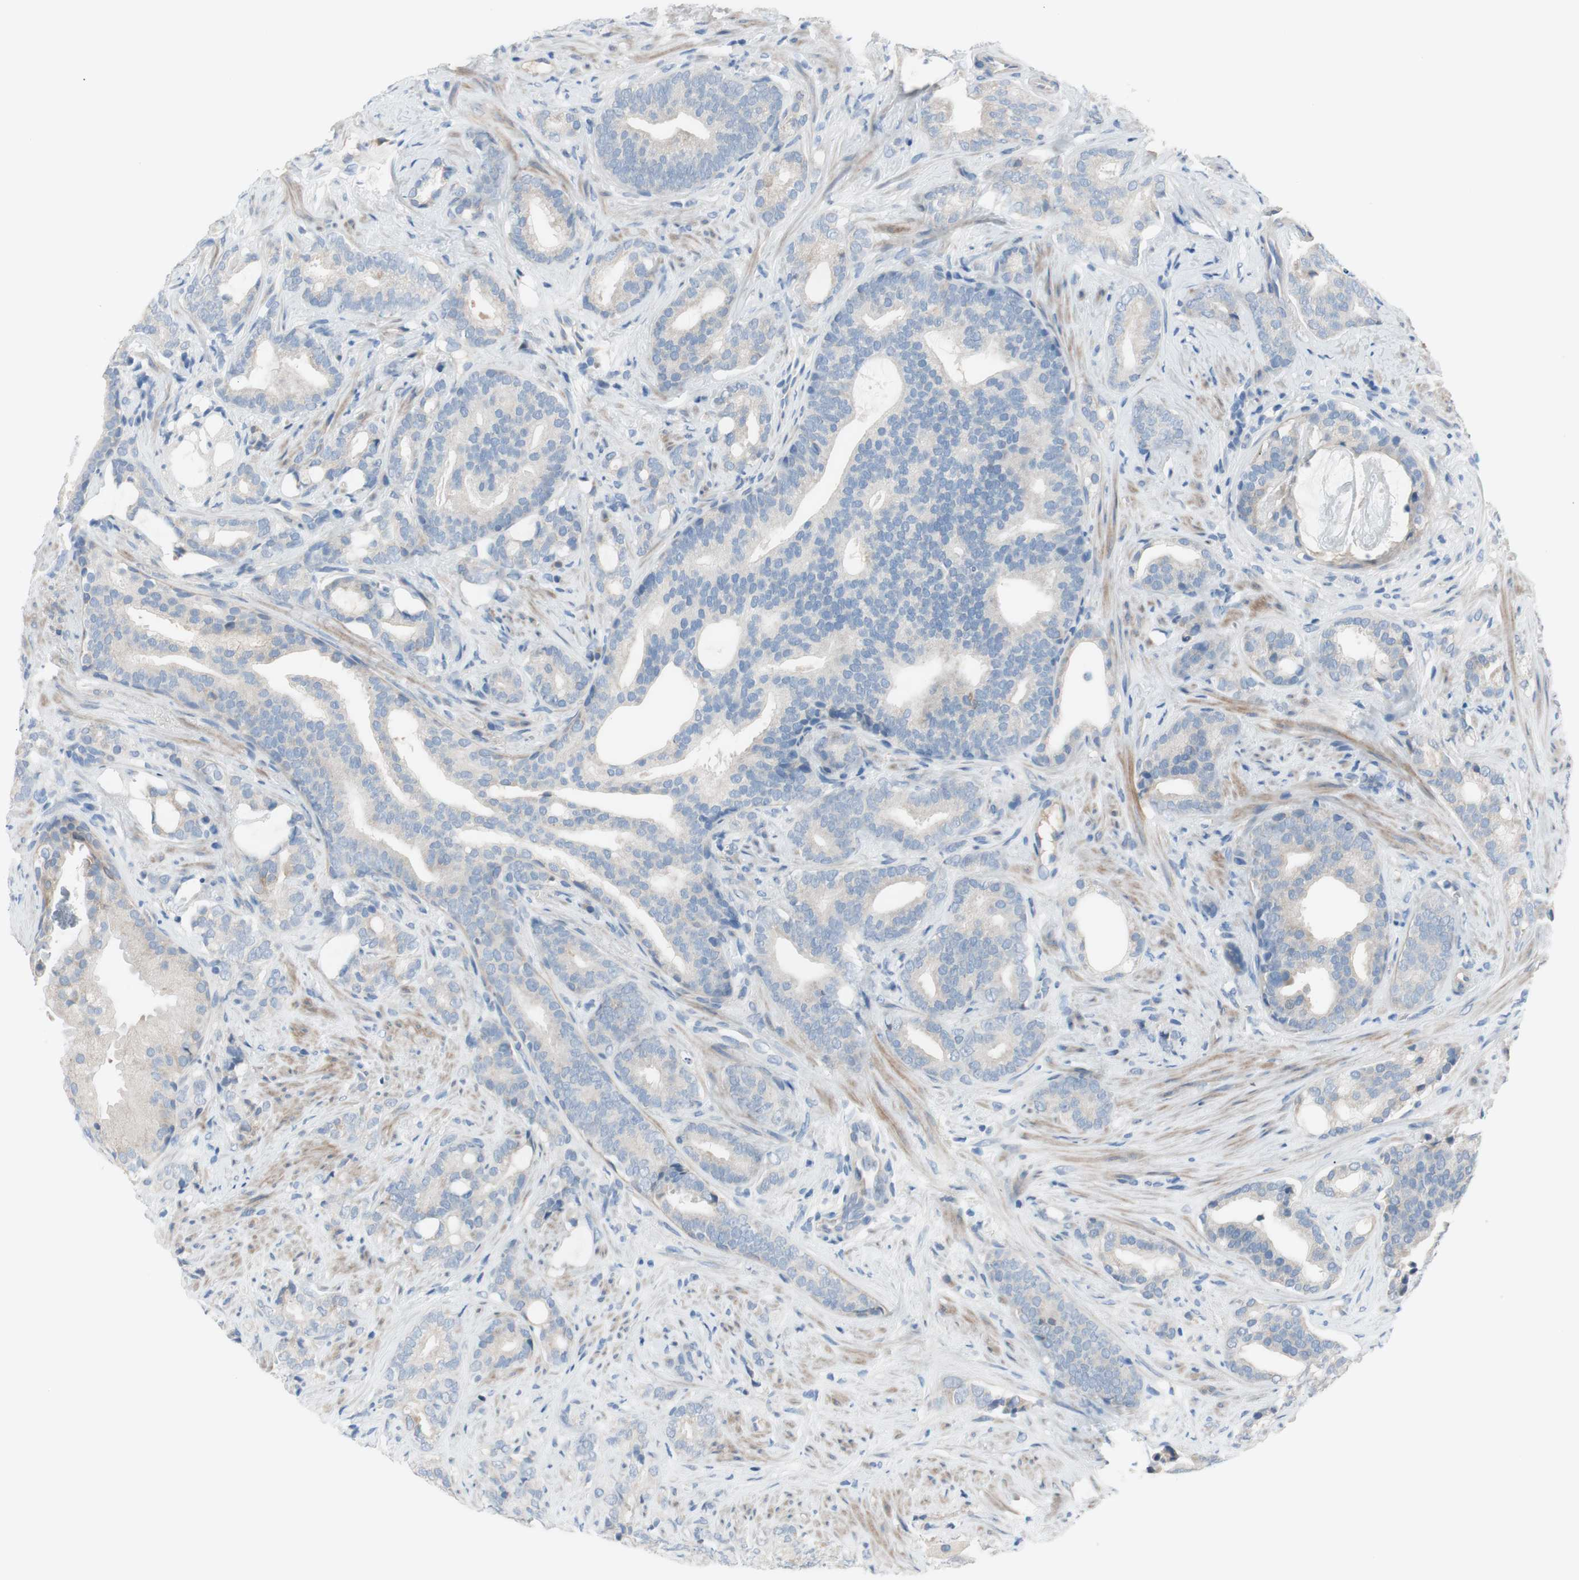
{"staining": {"intensity": "negative", "quantity": "none", "location": "none"}, "tissue": "prostate cancer", "cell_type": "Tumor cells", "image_type": "cancer", "snomed": [{"axis": "morphology", "description": "Adenocarcinoma, Low grade"}, {"axis": "topography", "description": "Prostate"}], "caption": "Adenocarcinoma (low-grade) (prostate) was stained to show a protein in brown. There is no significant positivity in tumor cells. The staining was performed using DAB to visualize the protein expression in brown, while the nuclei were stained in blue with hematoxylin (Magnification: 20x).", "gene": "FDFT1", "patient": {"sex": "male", "age": 58}}